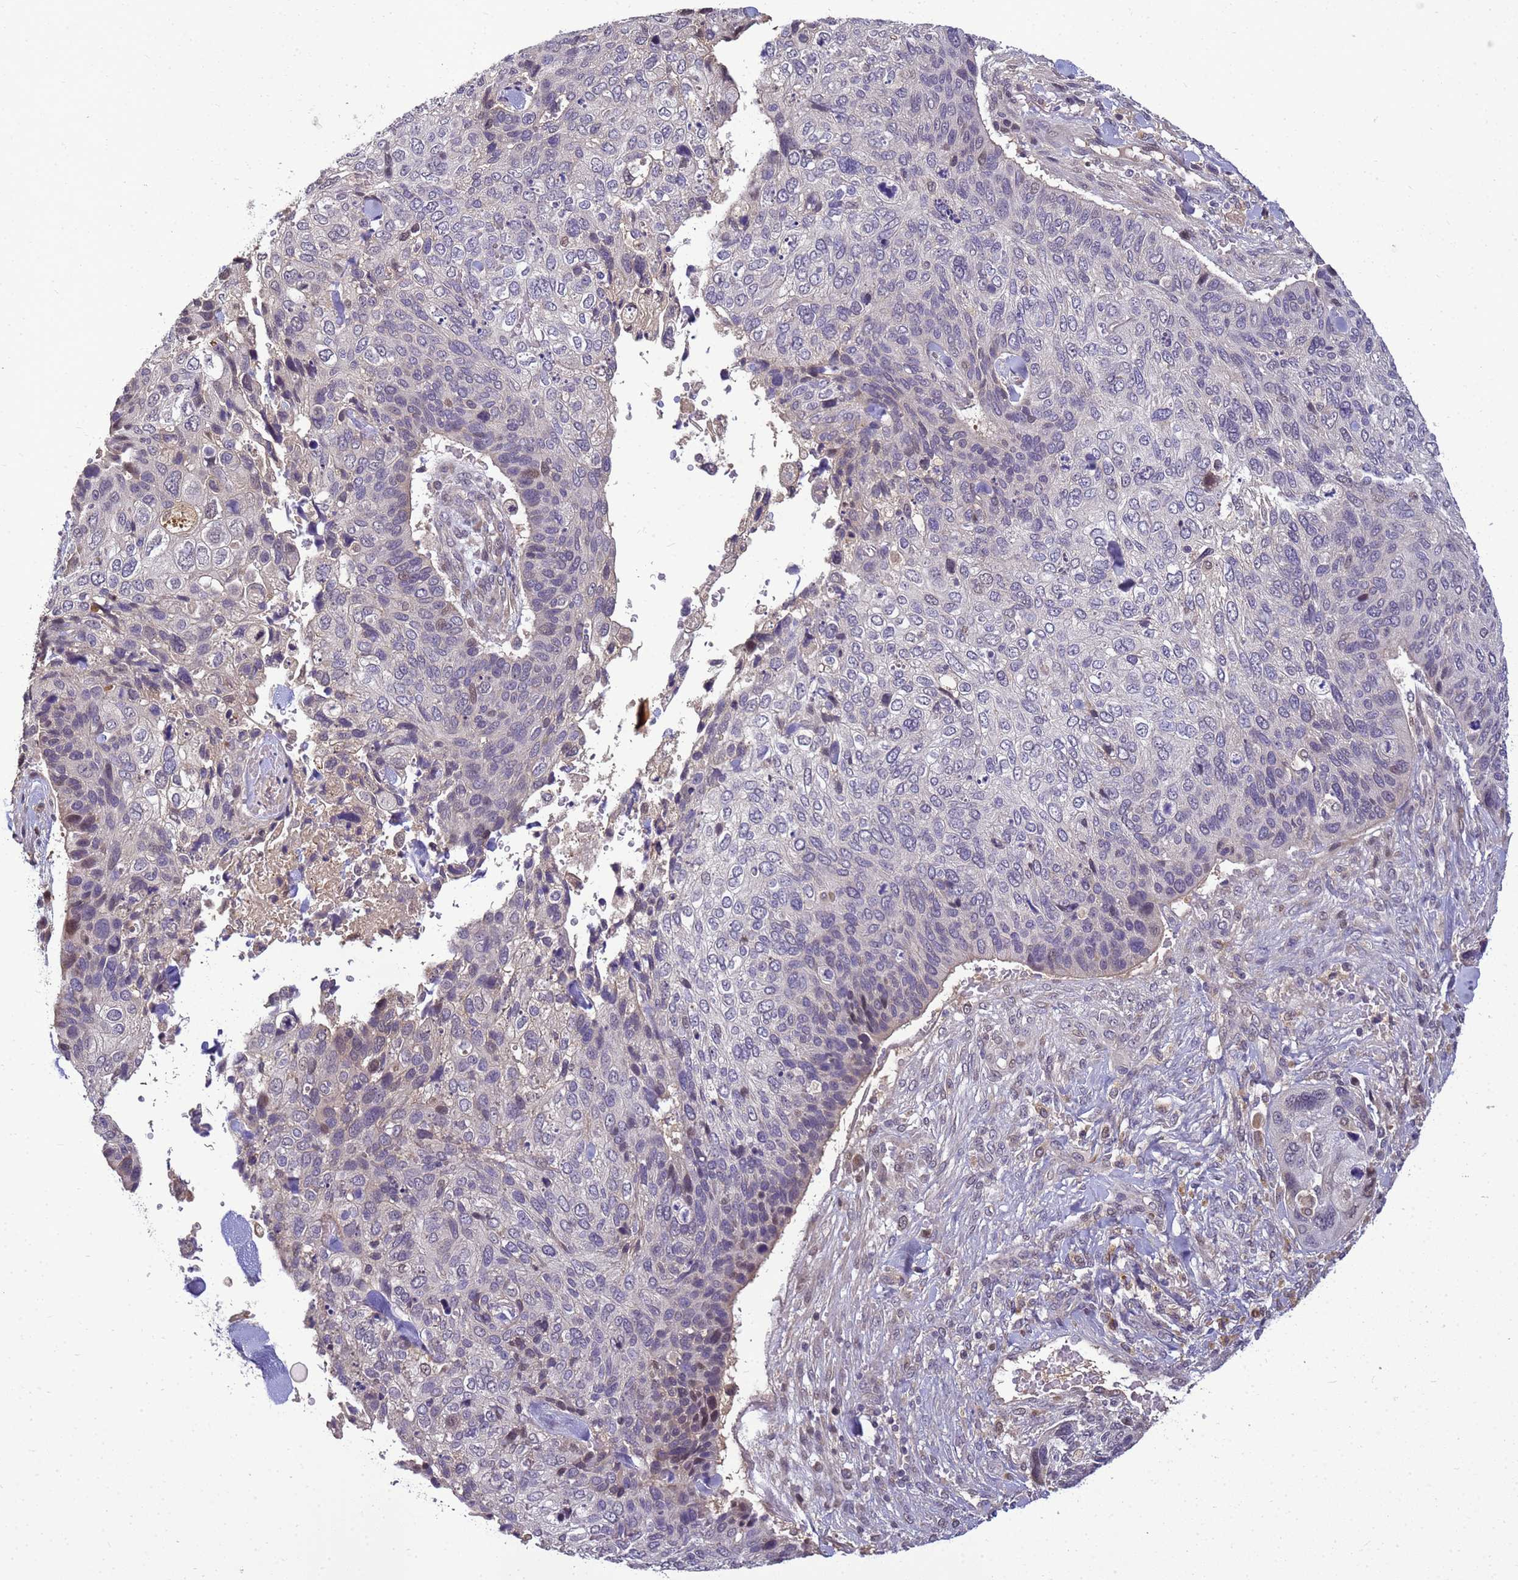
{"staining": {"intensity": "weak", "quantity": "<25%", "location": "cytoplasmic/membranous,nuclear"}, "tissue": "skin cancer", "cell_type": "Tumor cells", "image_type": "cancer", "snomed": [{"axis": "morphology", "description": "Basal cell carcinoma"}, {"axis": "topography", "description": "Skin"}], "caption": "IHC histopathology image of neoplastic tissue: human basal cell carcinoma (skin) stained with DAB exhibits no significant protein staining in tumor cells.", "gene": "TMEM74B", "patient": {"sex": "female", "age": 74}}